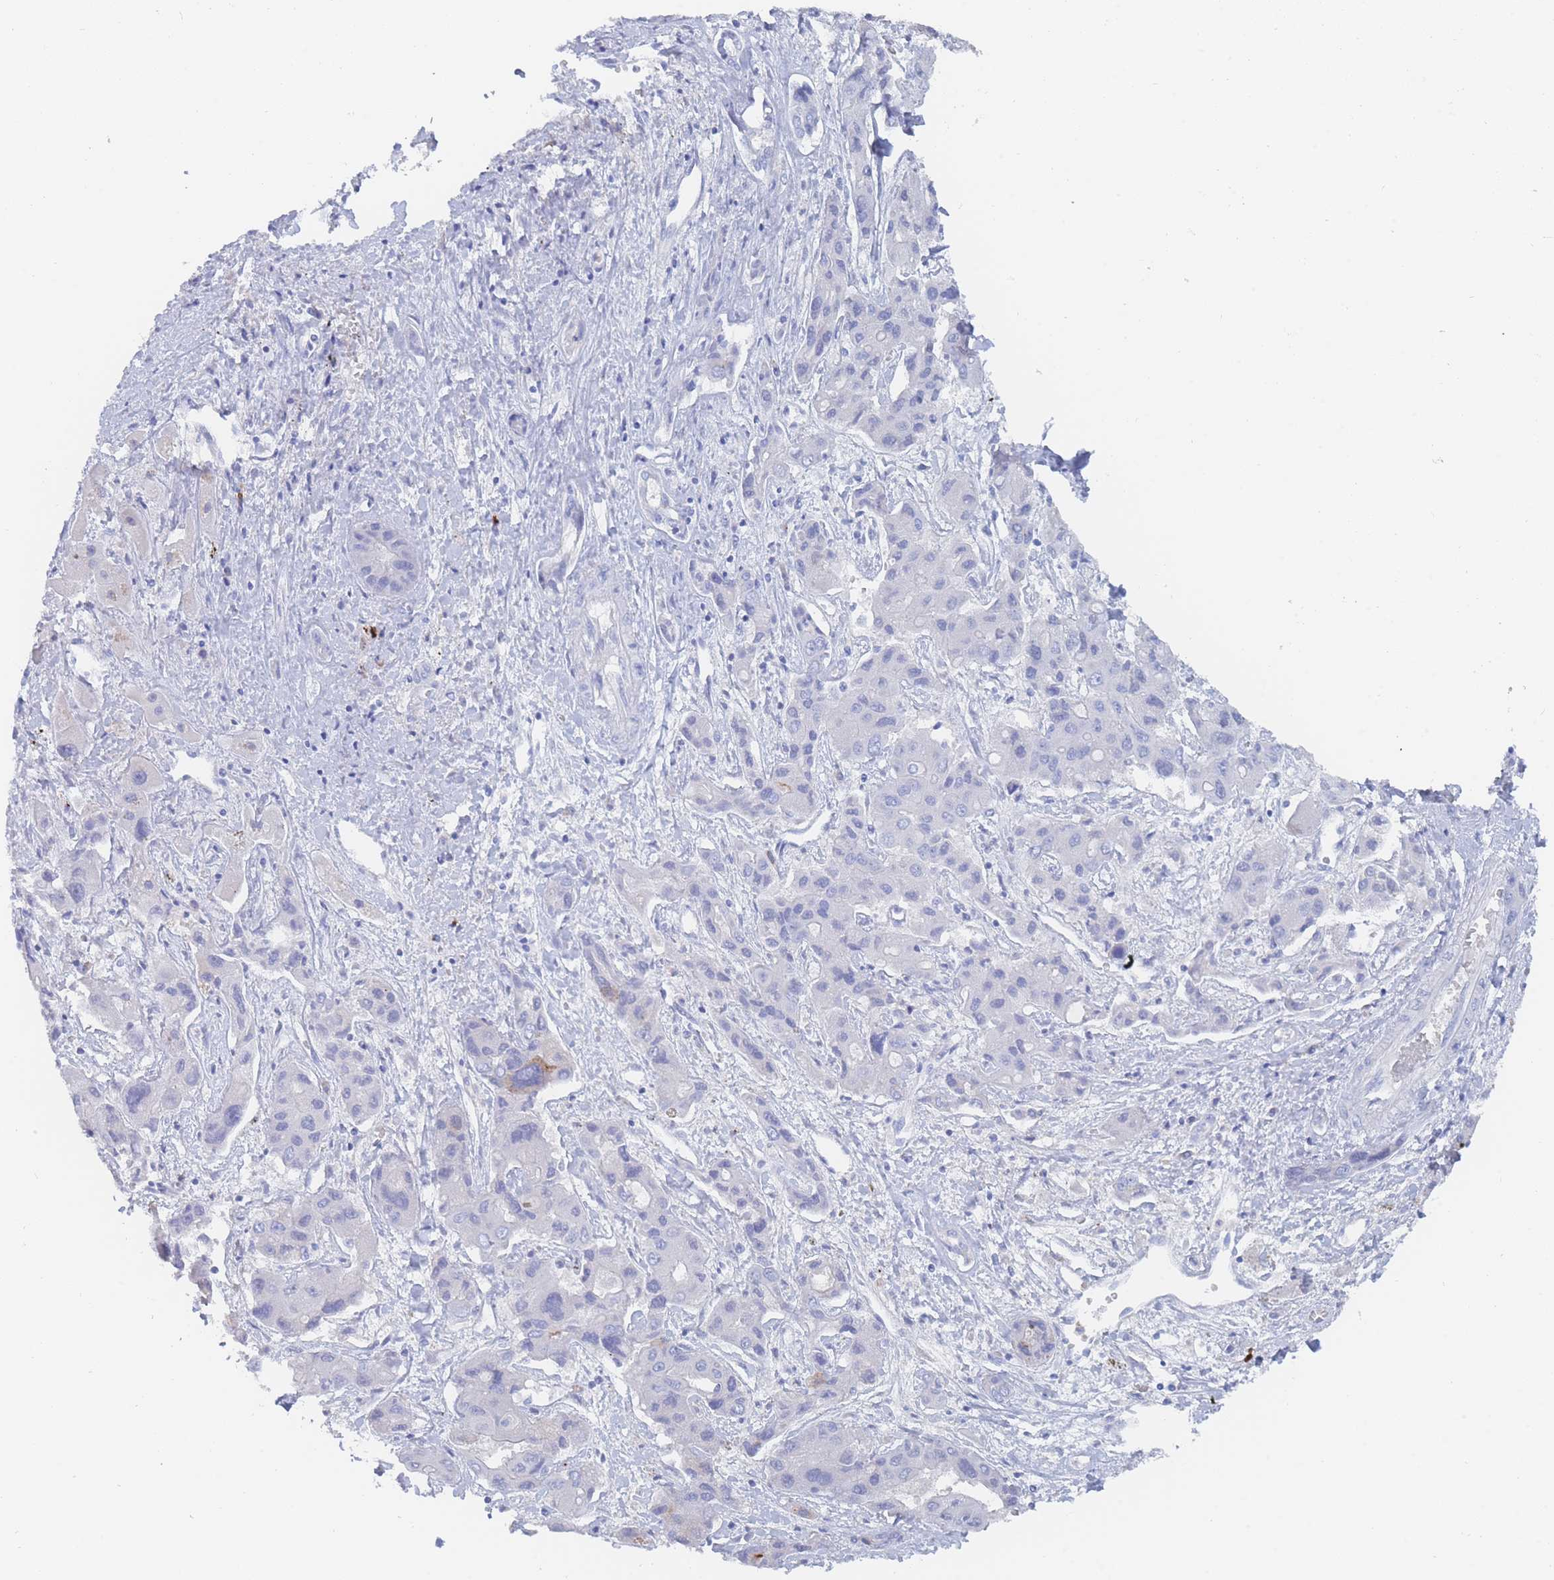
{"staining": {"intensity": "negative", "quantity": "none", "location": "none"}, "tissue": "liver cancer", "cell_type": "Tumor cells", "image_type": "cancer", "snomed": [{"axis": "morphology", "description": "Cholangiocarcinoma"}, {"axis": "topography", "description": "Liver"}], "caption": "IHC of human cholangiocarcinoma (liver) demonstrates no staining in tumor cells.", "gene": "SLC25A35", "patient": {"sex": "male", "age": 67}}